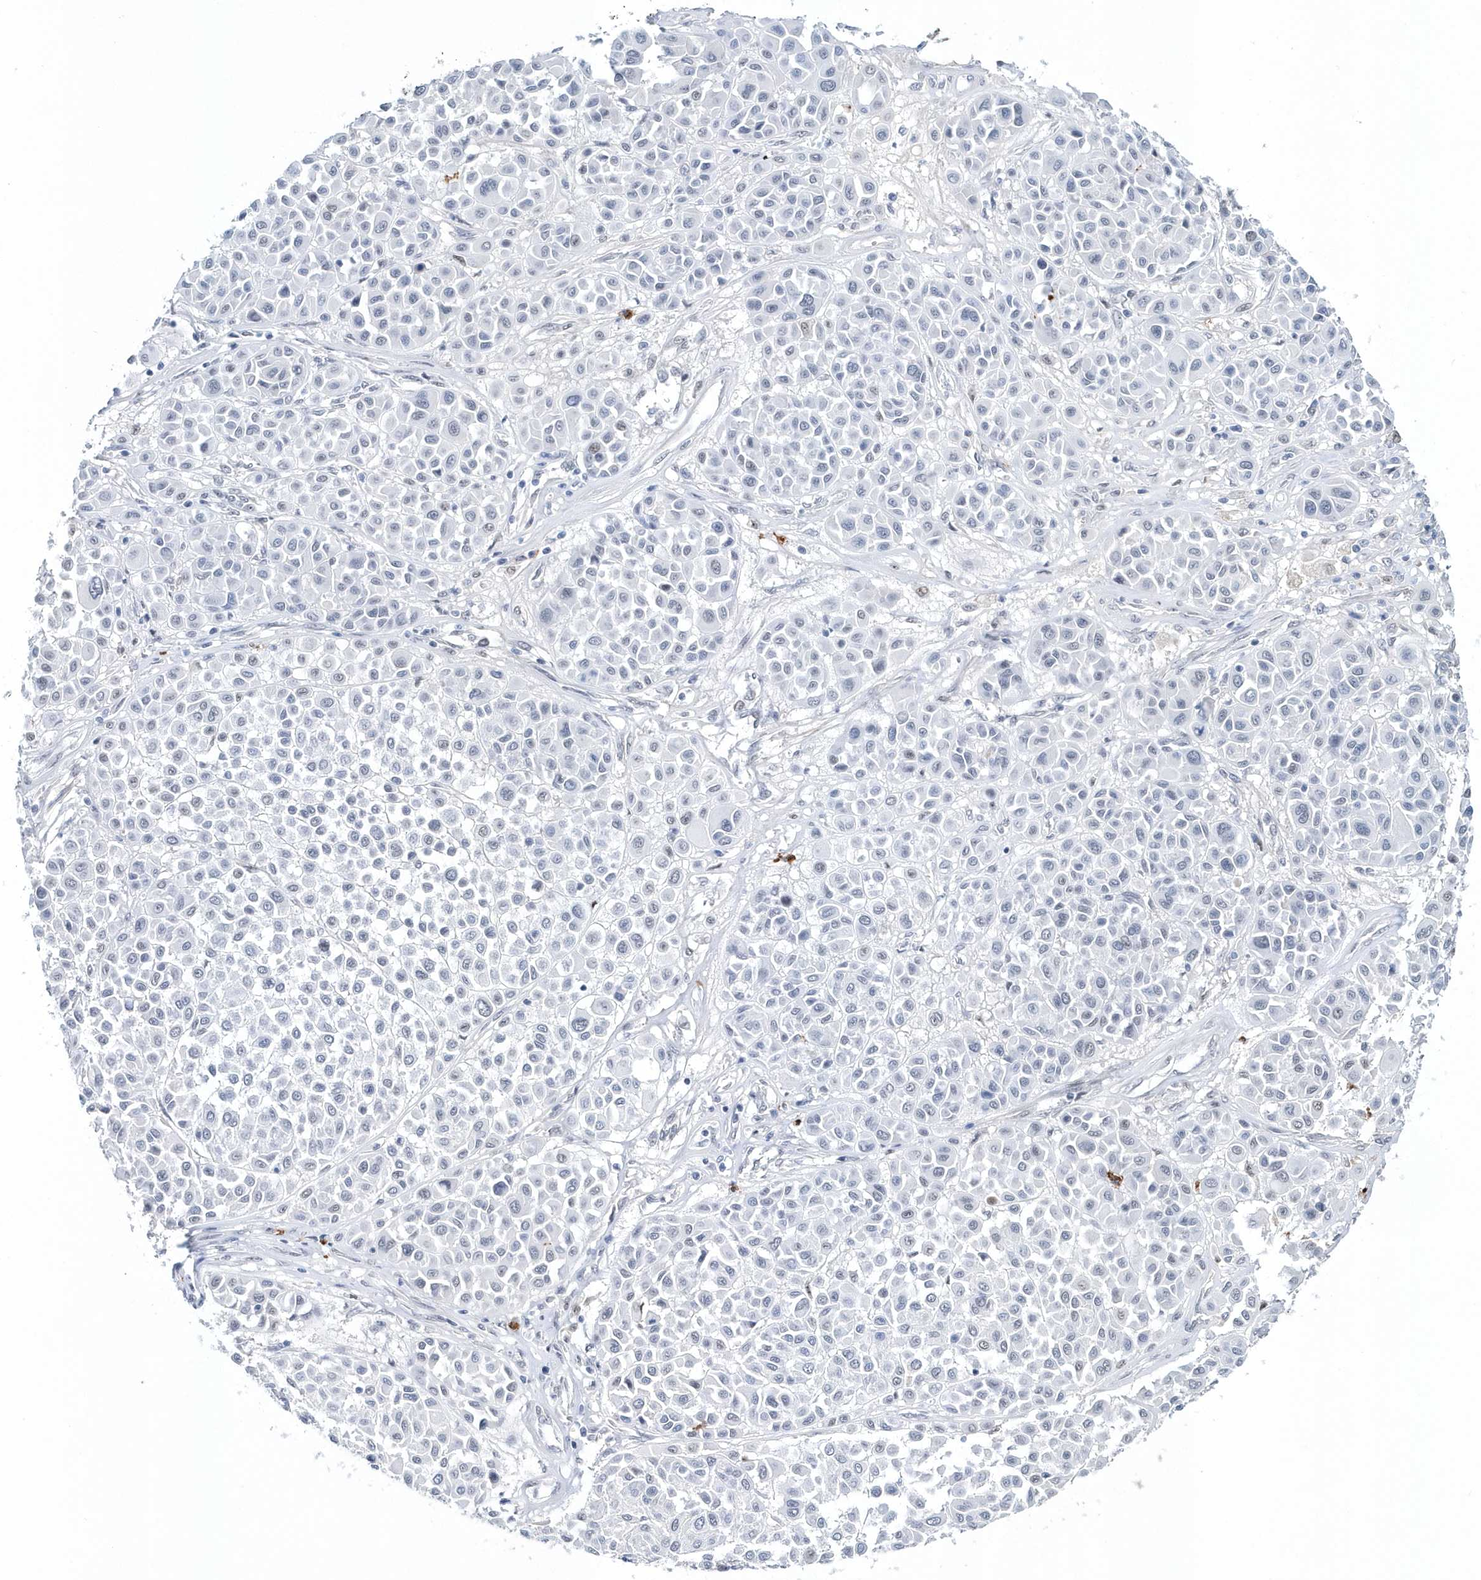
{"staining": {"intensity": "negative", "quantity": "none", "location": "none"}, "tissue": "melanoma", "cell_type": "Tumor cells", "image_type": "cancer", "snomed": [{"axis": "morphology", "description": "Malignant melanoma, Metastatic site"}, {"axis": "topography", "description": "Soft tissue"}], "caption": "The IHC photomicrograph has no significant staining in tumor cells of melanoma tissue. (DAB (3,3'-diaminobenzidine) IHC visualized using brightfield microscopy, high magnification).", "gene": "ASCL4", "patient": {"sex": "male", "age": 41}}